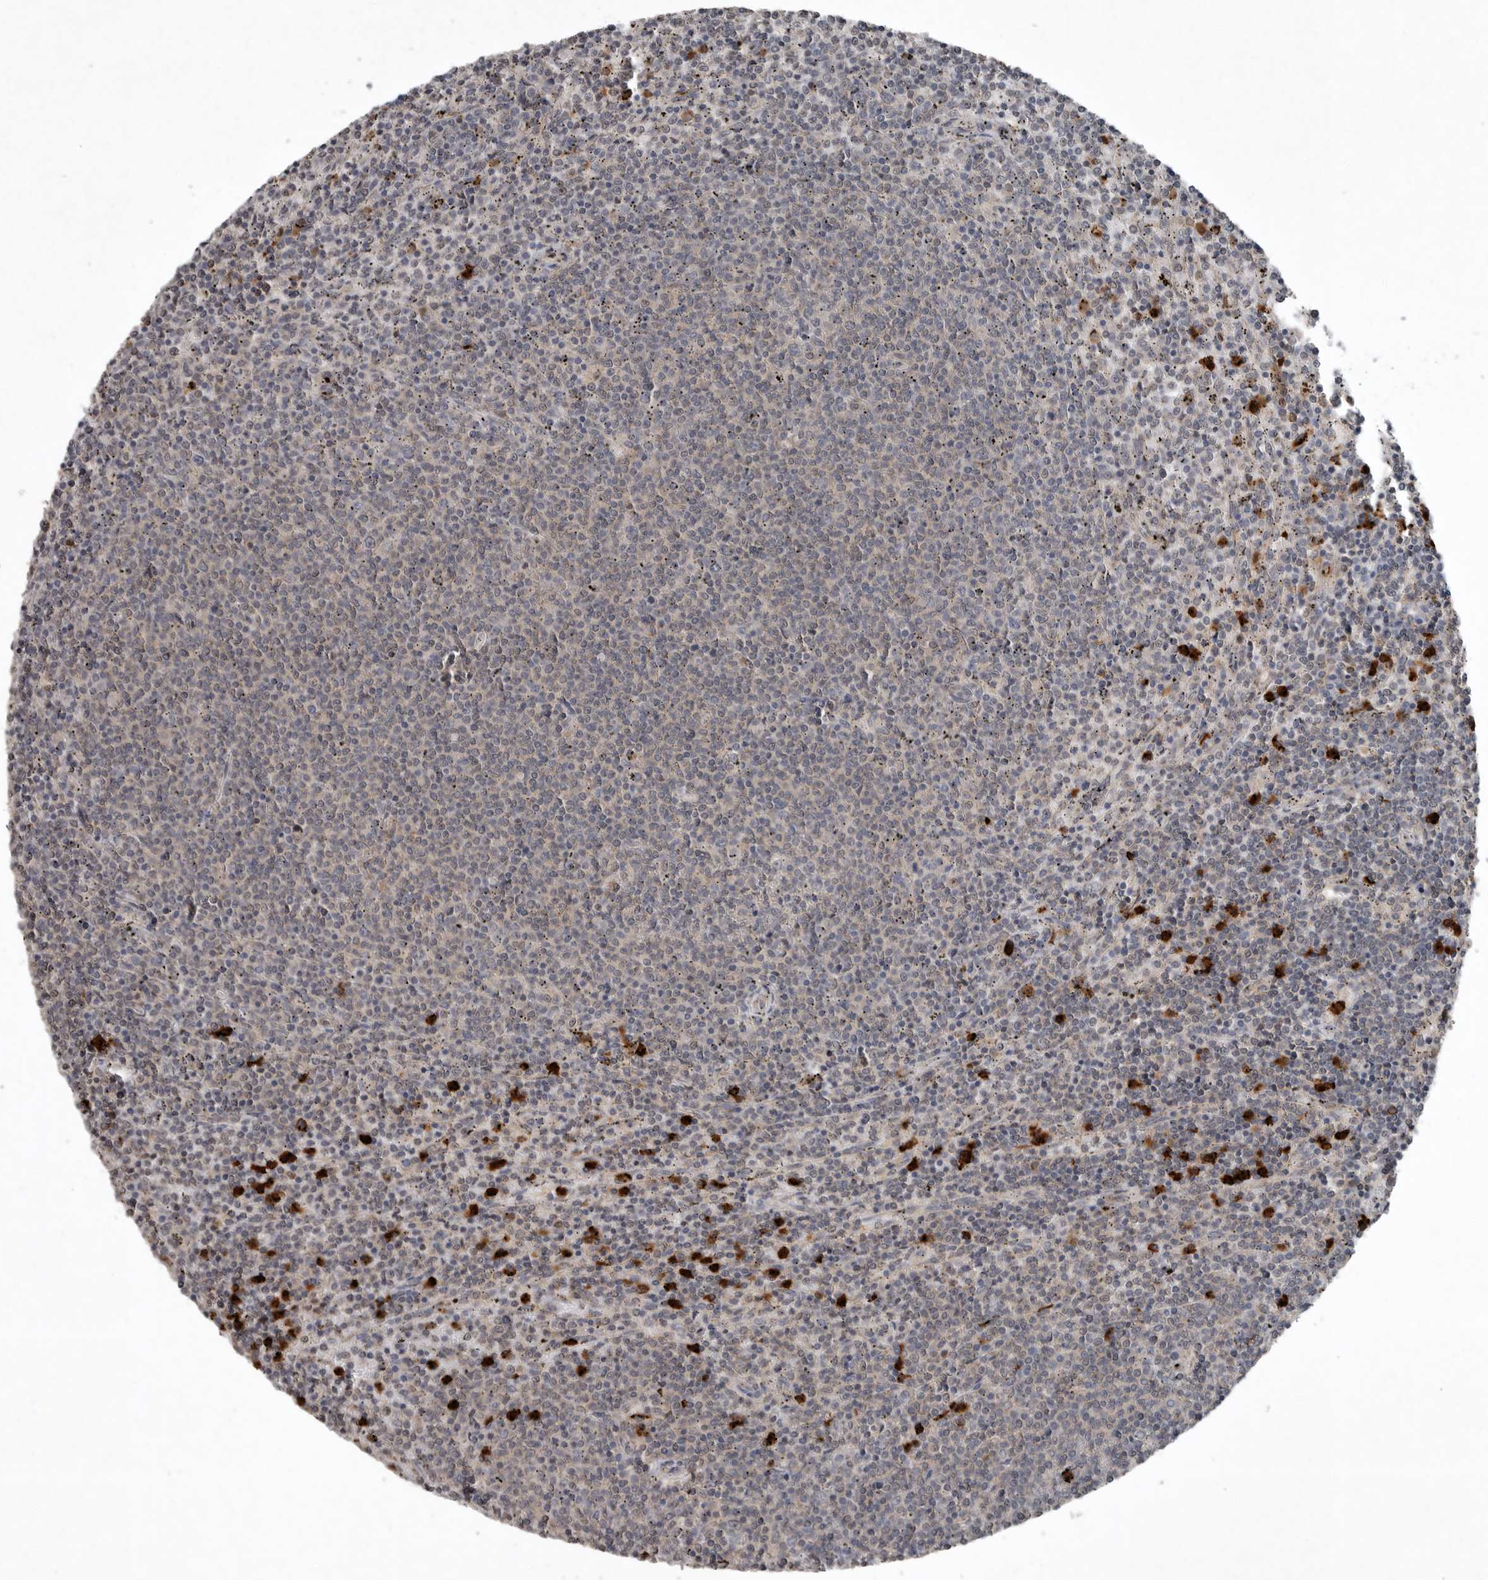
{"staining": {"intensity": "negative", "quantity": "none", "location": "none"}, "tissue": "lymphoma", "cell_type": "Tumor cells", "image_type": "cancer", "snomed": [{"axis": "morphology", "description": "Malignant lymphoma, non-Hodgkin's type, Low grade"}, {"axis": "topography", "description": "Spleen"}], "caption": "The image exhibits no significant positivity in tumor cells of lymphoma.", "gene": "SCP2", "patient": {"sex": "female", "age": 50}}